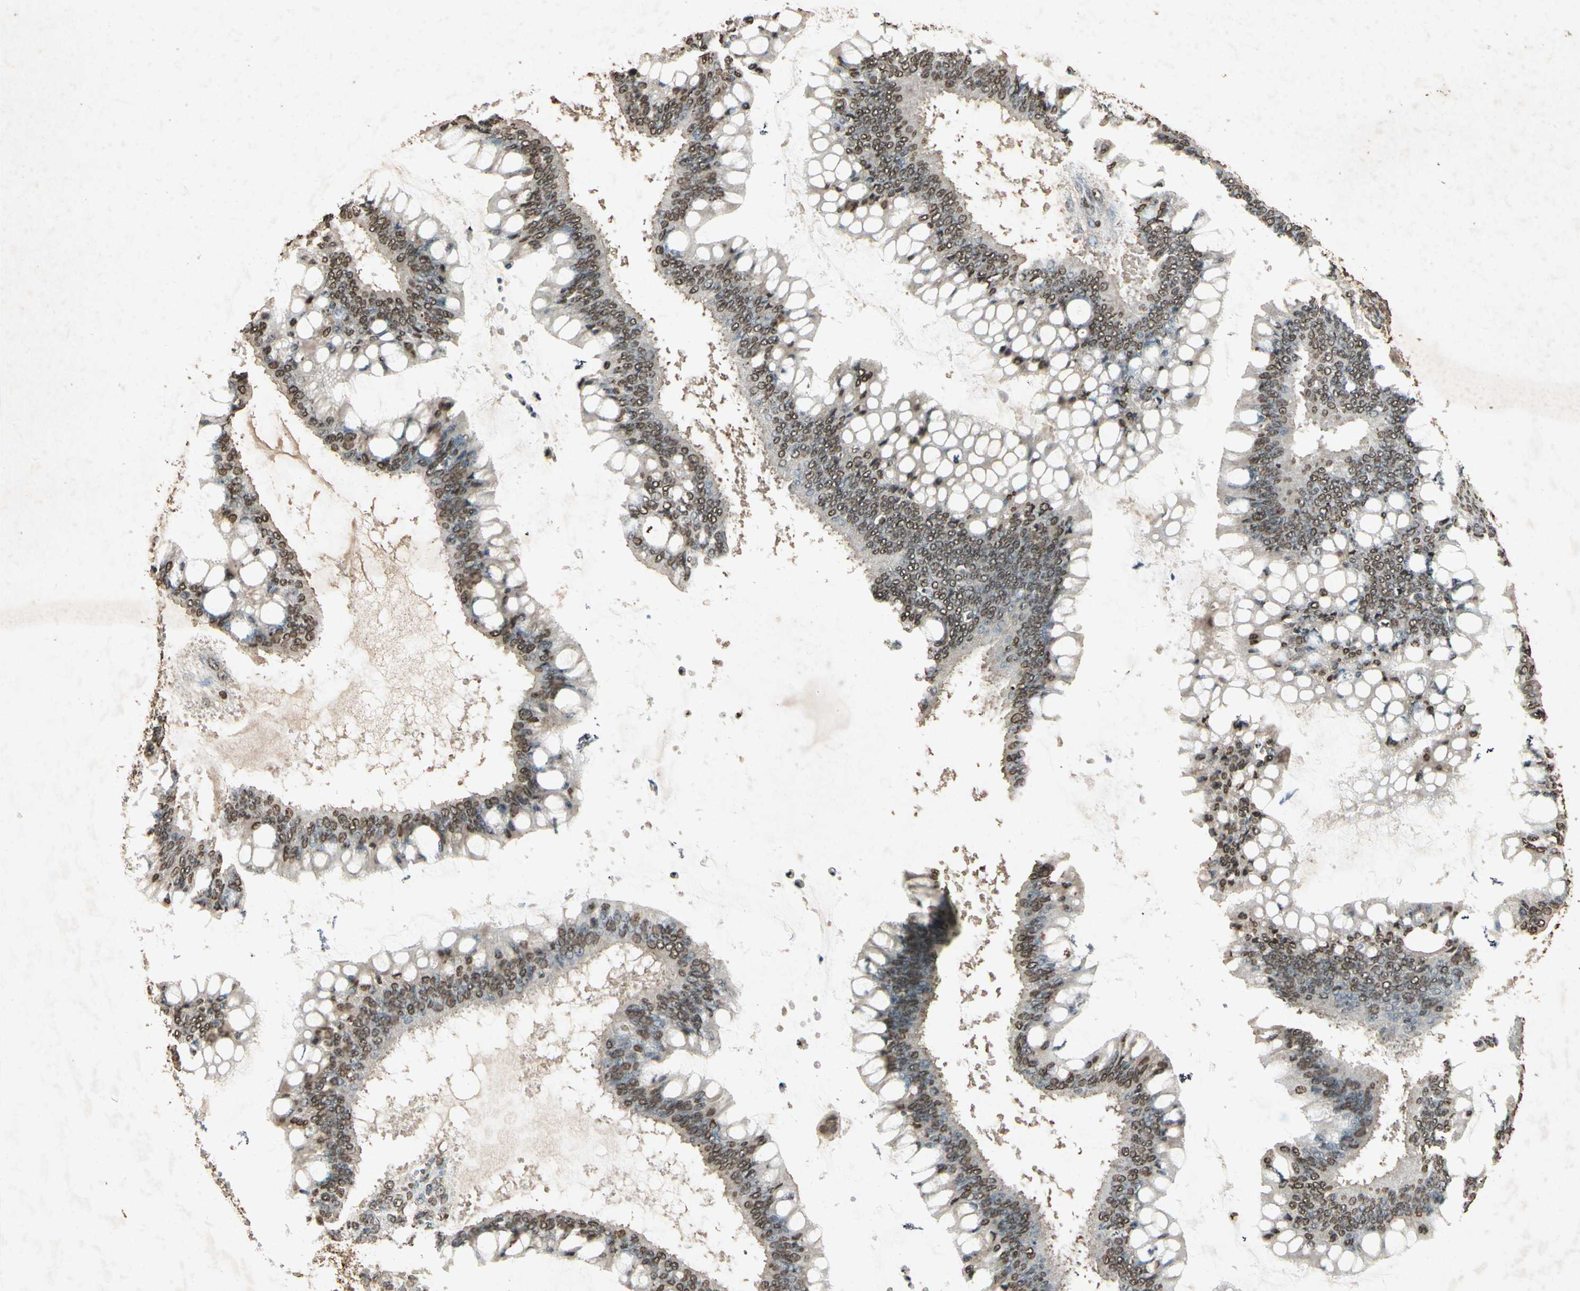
{"staining": {"intensity": "weak", "quantity": "25%-75%", "location": "cytoplasmic/membranous,nuclear"}, "tissue": "ovarian cancer", "cell_type": "Tumor cells", "image_type": "cancer", "snomed": [{"axis": "morphology", "description": "Cystadenocarcinoma, mucinous, NOS"}, {"axis": "topography", "description": "Ovary"}], "caption": "Approximately 25%-75% of tumor cells in ovarian cancer (mucinous cystadenocarcinoma) exhibit weak cytoplasmic/membranous and nuclear protein expression as visualized by brown immunohistochemical staining.", "gene": "GC", "patient": {"sex": "female", "age": 73}}